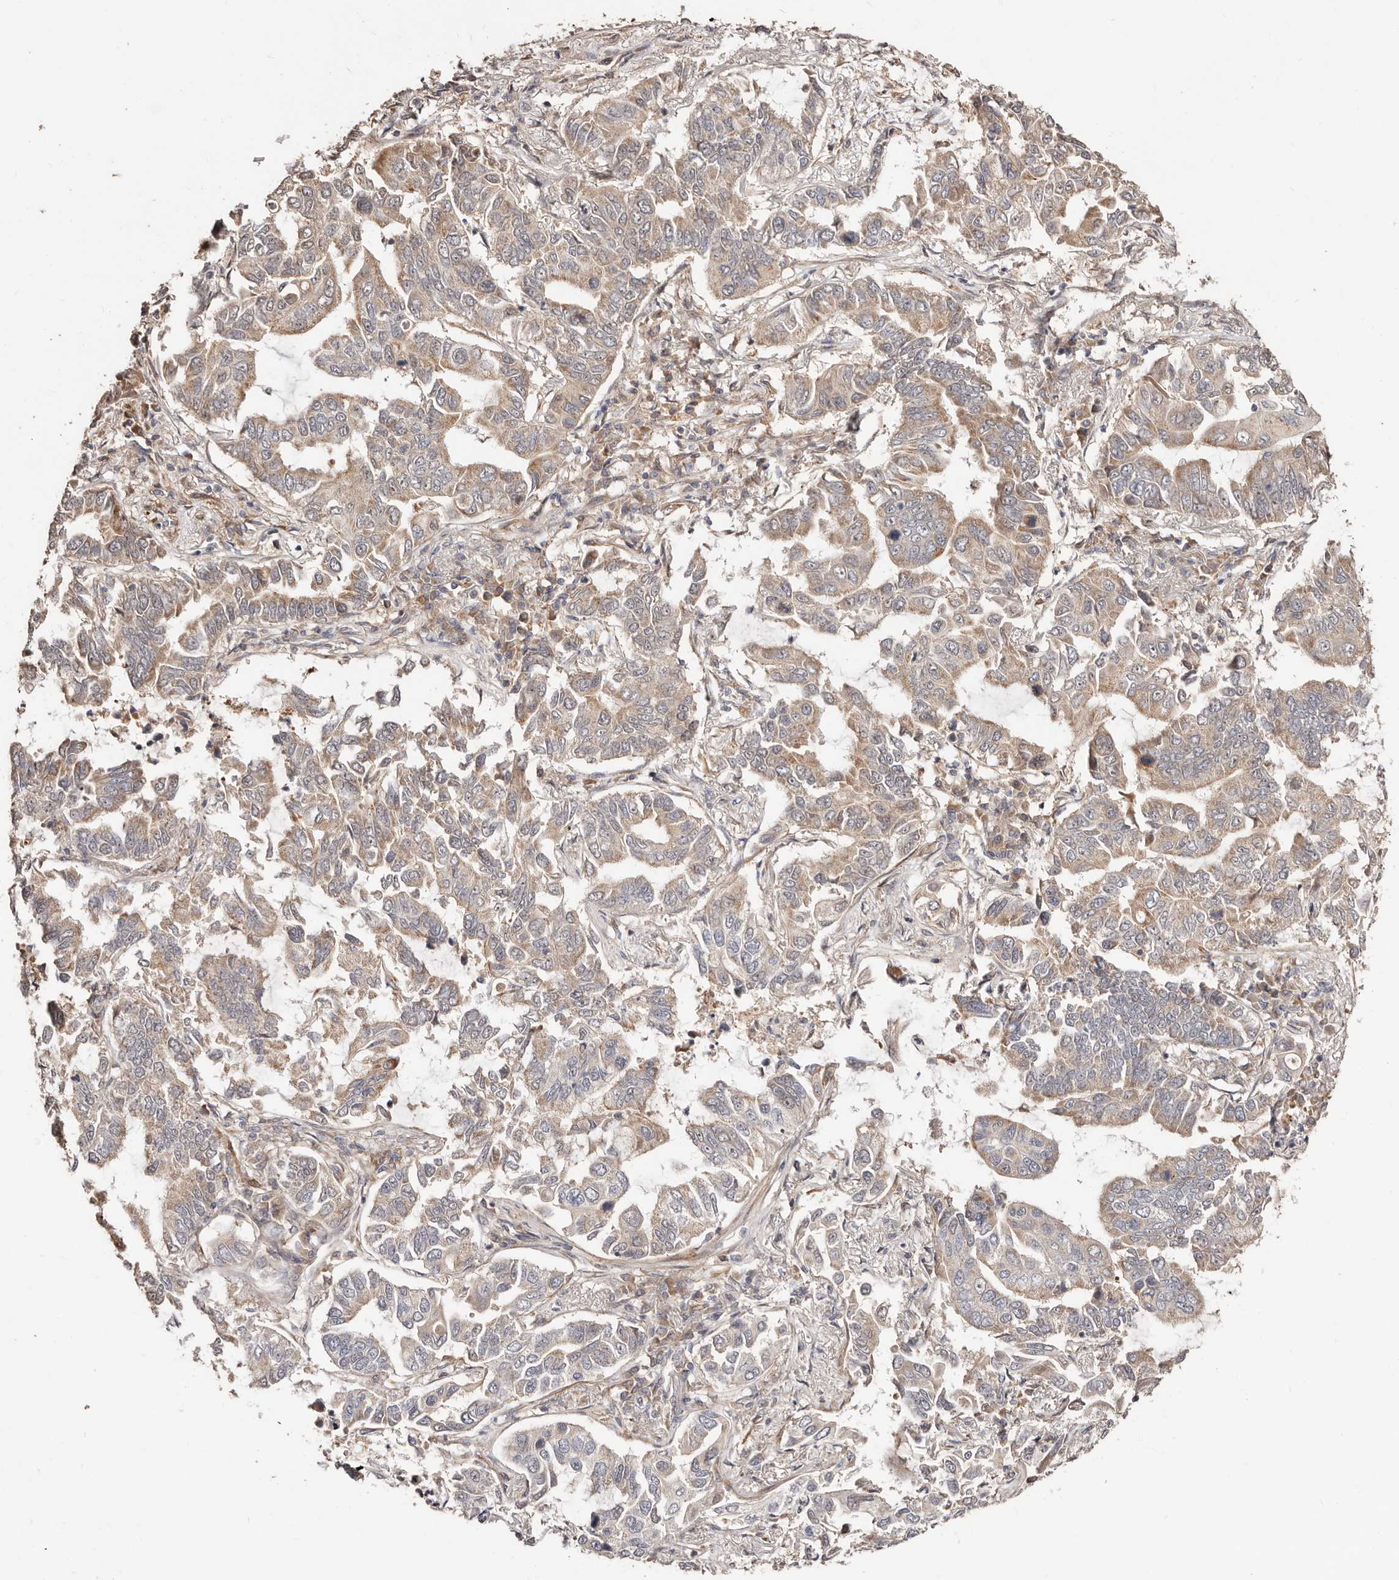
{"staining": {"intensity": "weak", "quantity": "25%-75%", "location": "cytoplasmic/membranous"}, "tissue": "lung cancer", "cell_type": "Tumor cells", "image_type": "cancer", "snomed": [{"axis": "morphology", "description": "Adenocarcinoma, NOS"}, {"axis": "topography", "description": "Lung"}], "caption": "The micrograph exhibits staining of lung cancer, revealing weak cytoplasmic/membranous protein staining (brown color) within tumor cells. (brown staining indicates protein expression, while blue staining denotes nuclei).", "gene": "APOL6", "patient": {"sex": "male", "age": 64}}